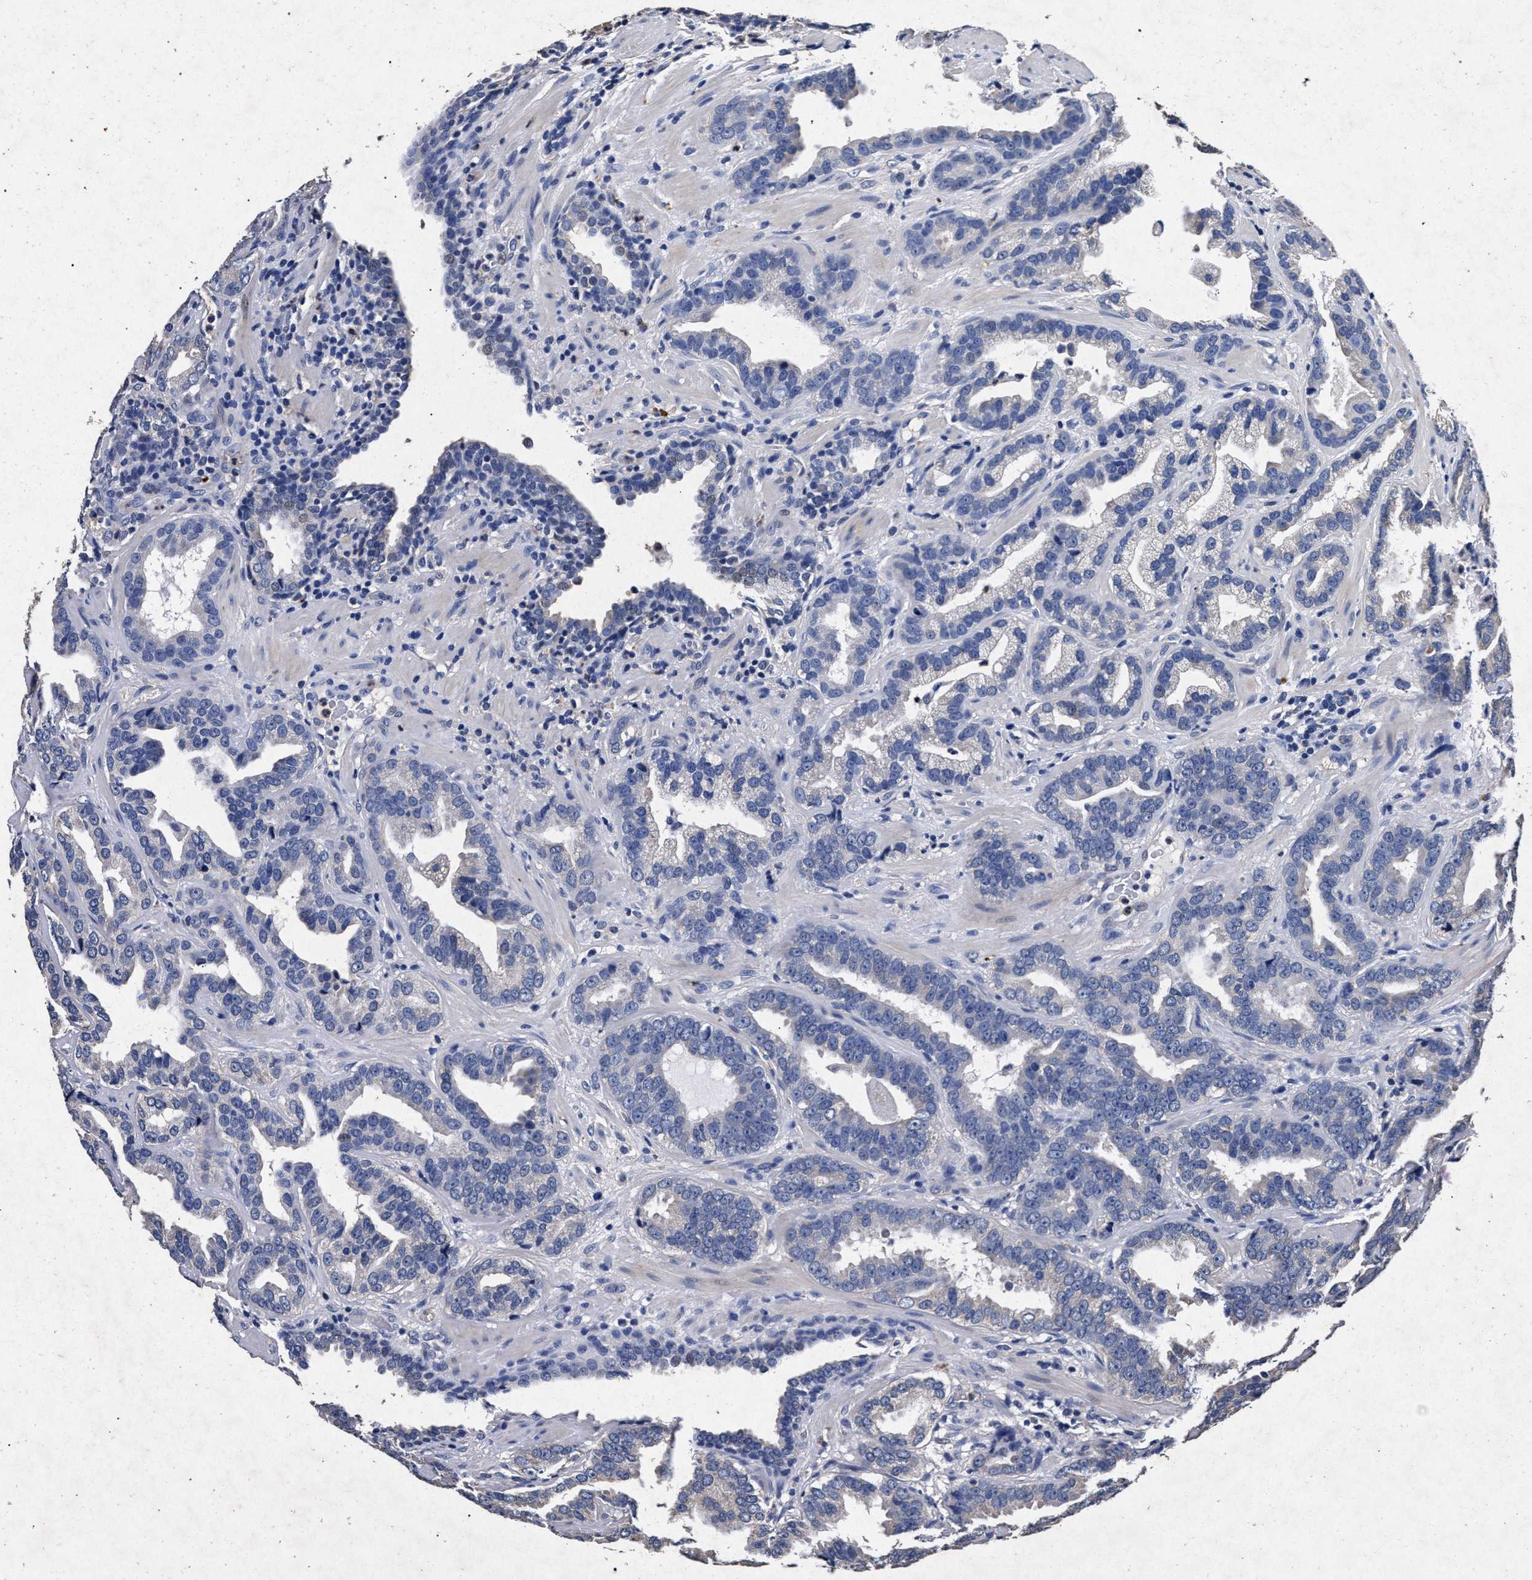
{"staining": {"intensity": "negative", "quantity": "none", "location": "none"}, "tissue": "prostate cancer", "cell_type": "Tumor cells", "image_type": "cancer", "snomed": [{"axis": "morphology", "description": "Adenocarcinoma, Low grade"}, {"axis": "topography", "description": "Prostate"}], "caption": "Tumor cells show no significant protein staining in adenocarcinoma (low-grade) (prostate).", "gene": "ATP1A2", "patient": {"sex": "male", "age": 59}}